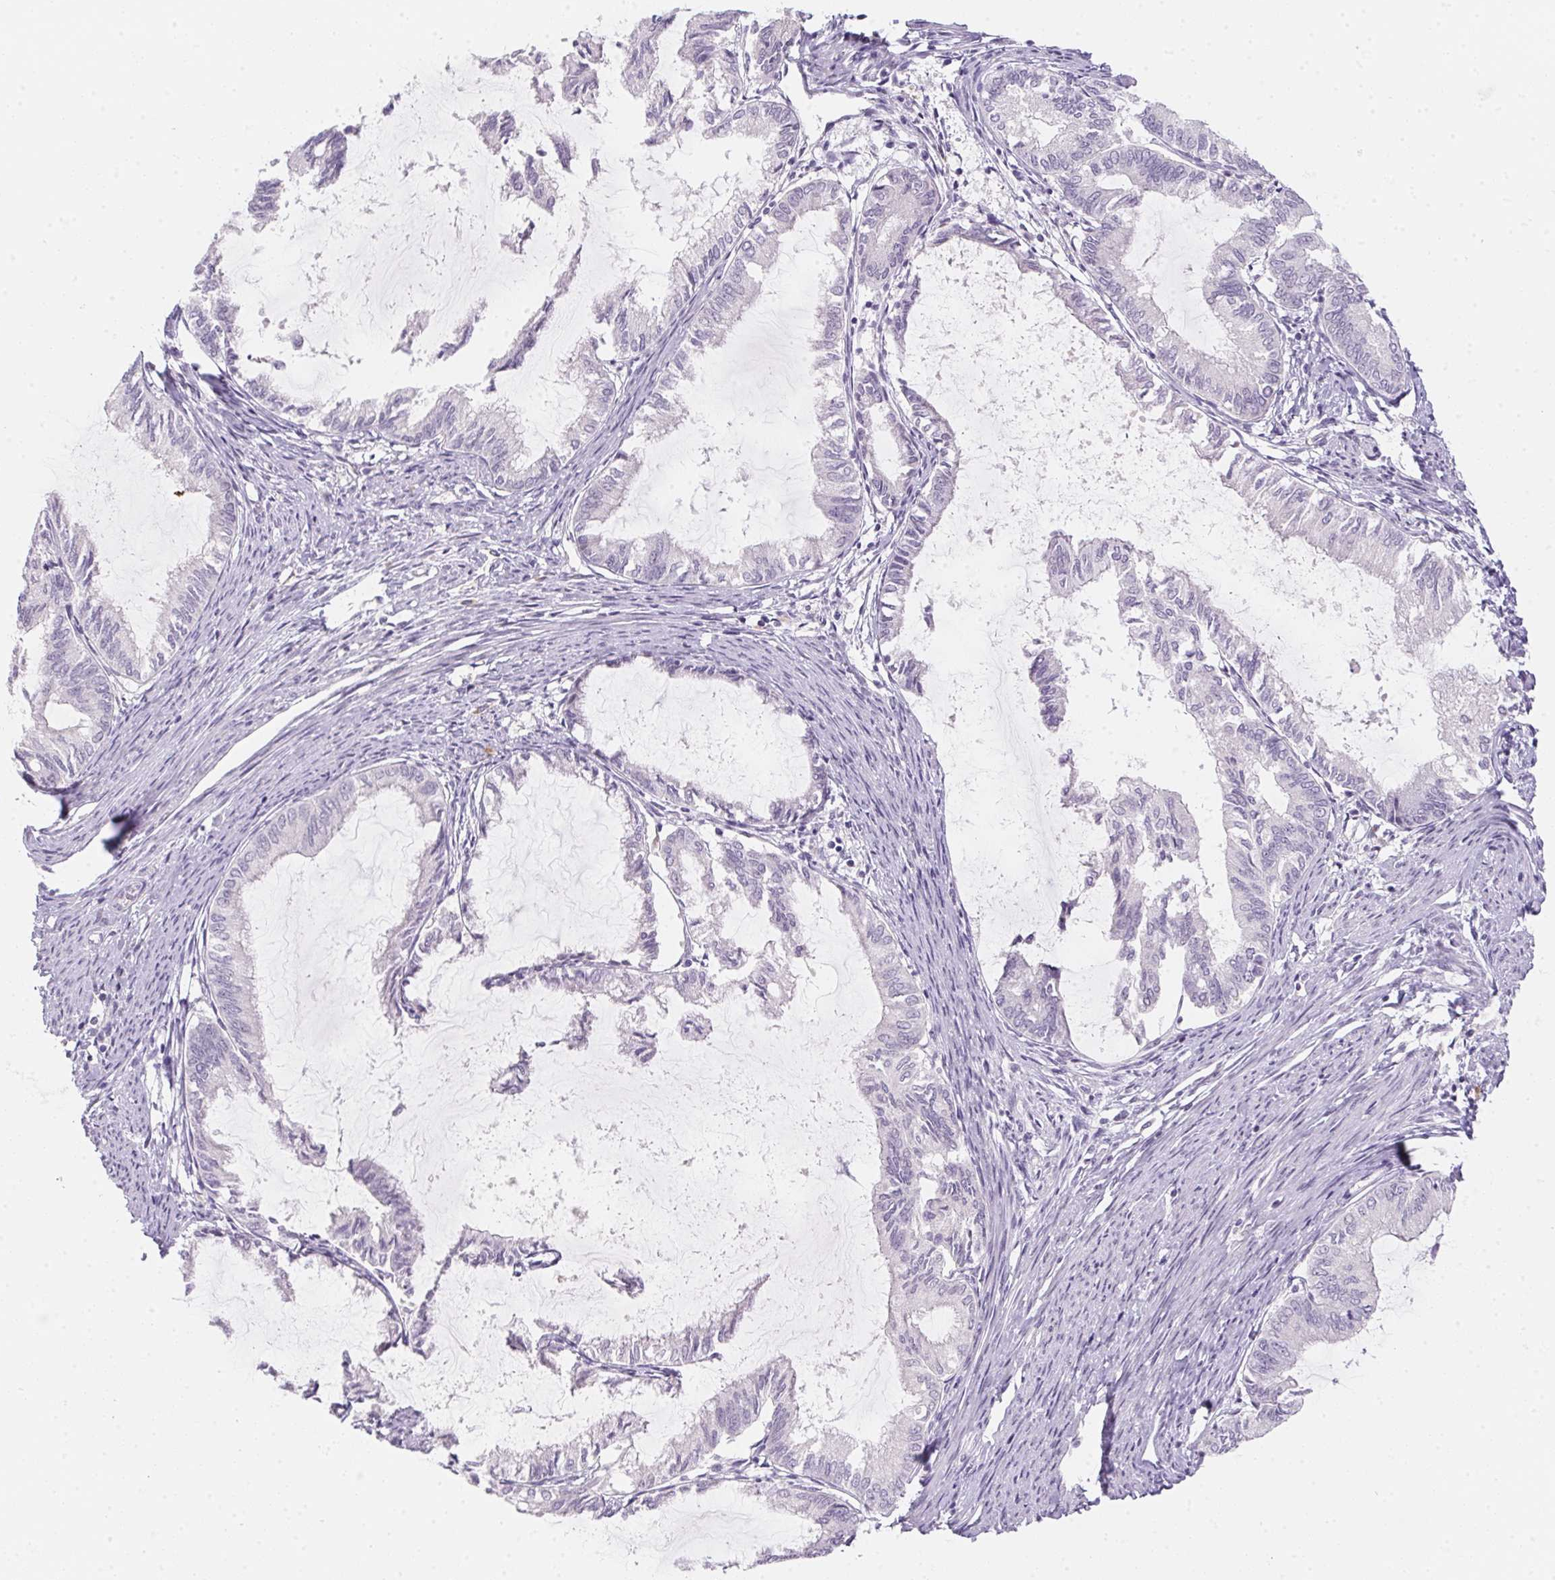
{"staining": {"intensity": "negative", "quantity": "none", "location": "none"}, "tissue": "endometrial cancer", "cell_type": "Tumor cells", "image_type": "cancer", "snomed": [{"axis": "morphology", "description": "Adenocarcinoma, NOS"}, {"axis": "topography", "description": "Endometrium"}], "caption": "This is an IHC image of endometrial cancer. There is no staining in tumor cells.", "gene": "MORC1", "patient": {"sex": "female", "age": 86}}